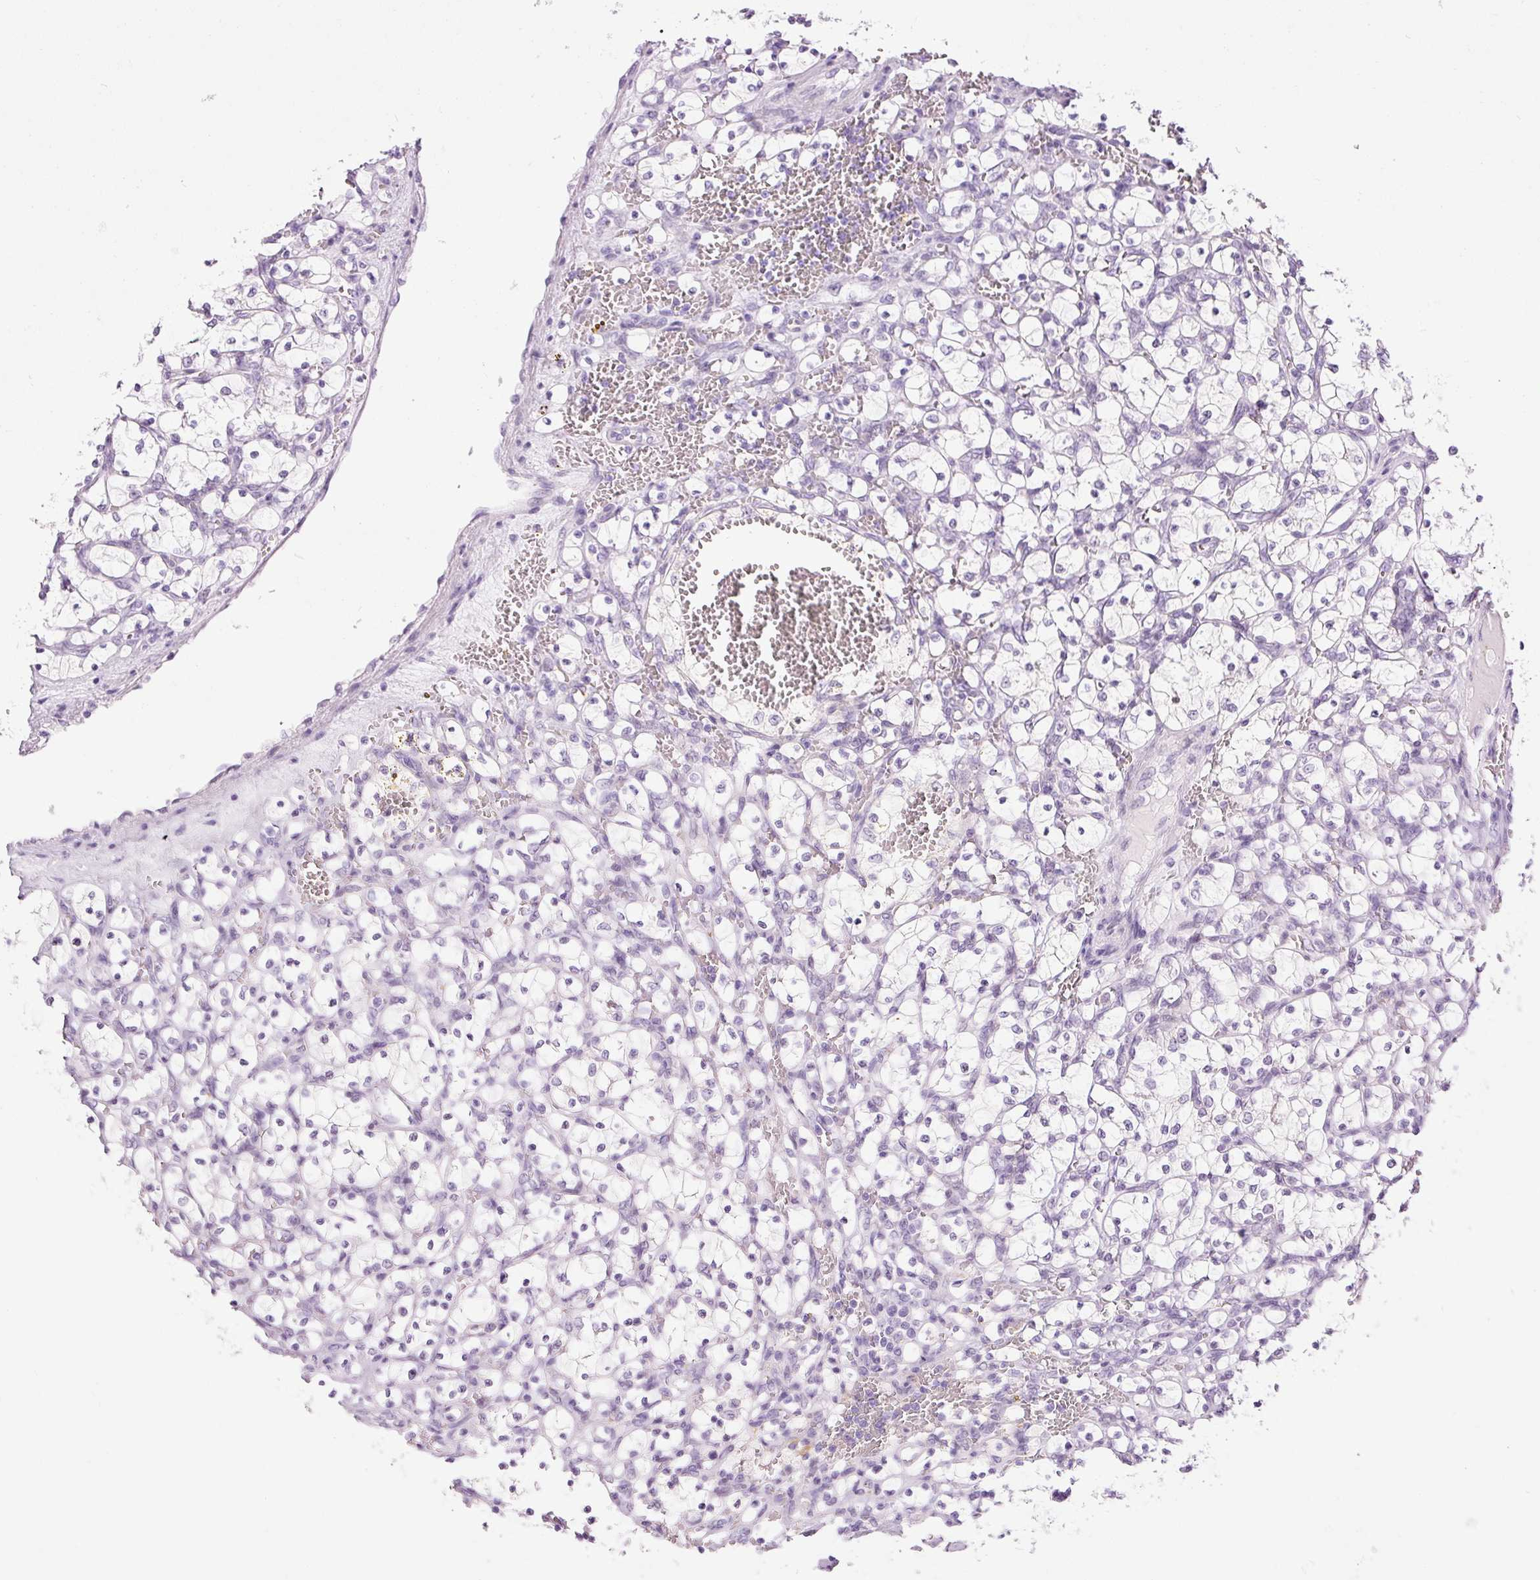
{"staining": {"intensity": "negative", "quantity": "none", "location": "none"}, "tissue": "renal cancer", "cell_type": "Tumor cells", "image_type": "cancer", "snomed": [{"axis": "morphology", "description": "Adenocarcinoma, NOS"}, {"axis": "topography", "description": "Kidney"}], "caption": "This image is of renal cancer stained with IHC to label a protein in brown with the nuclei are counter-stained blue. There is no staining in tumor cells. (Stains: DAB IHC with hematoxylin counter stain, Microscopy: brightfield microscopy at high magnification).", "gene": "SRC", "patient": {"sex": "female", "age": 69}}